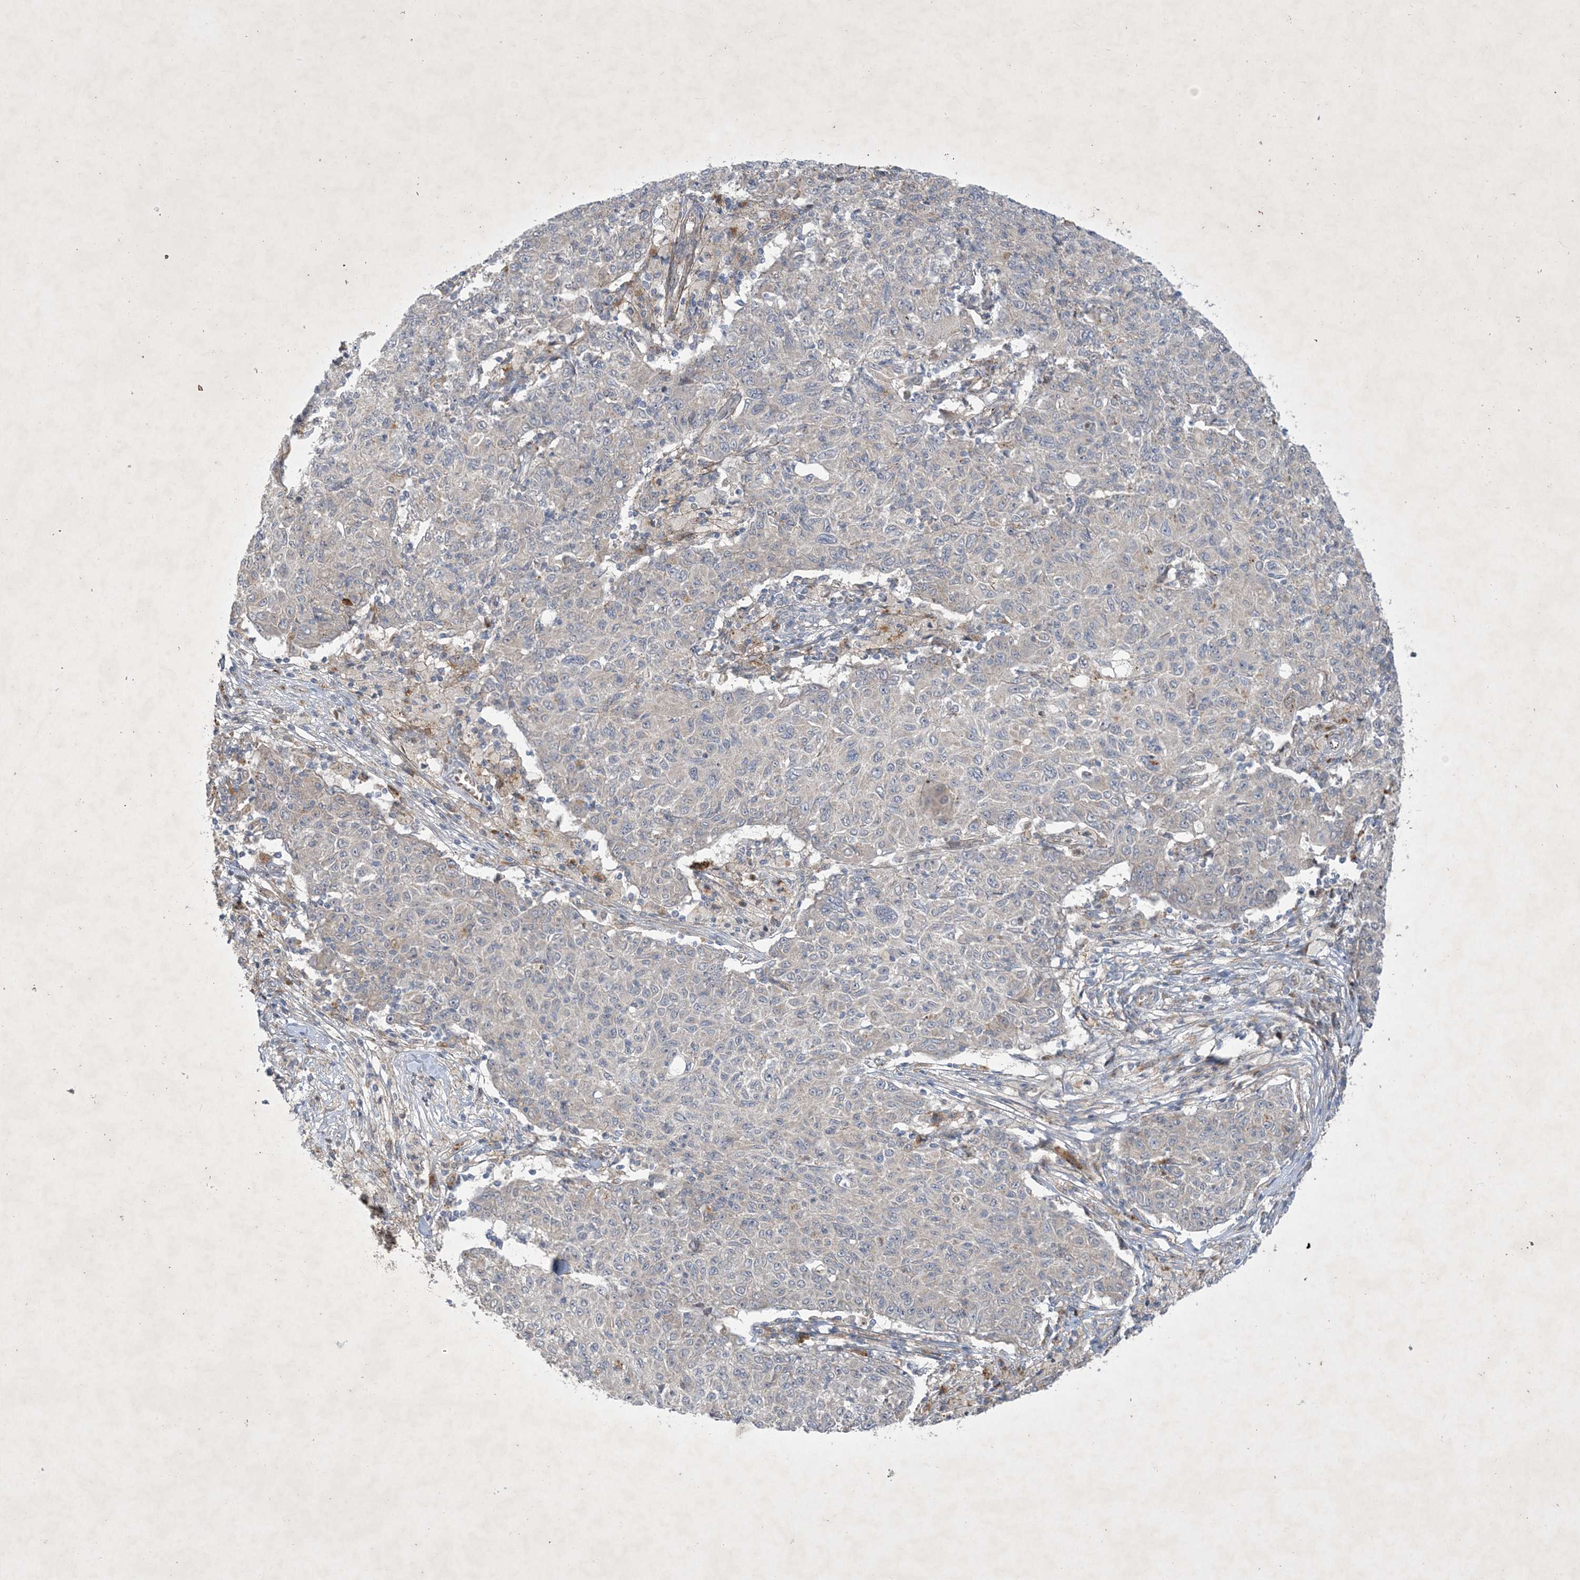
{"staining": {"intensity": "negative", "quantity": "none", "location": "none"}, "tissue": "ovarian cancer", "cell_type": "Tumor cells", "image_type": "cancer", "snomed": [{"axis": "morphology", "description": "Carcinoma, endometroid"}, {"axis": "topography", "description": "Ovary"}], "caption": "Ovarian cancer was stained to show a protein in brown. There is no significant staining in tumor cells.", "gene": "MRPS18A", "patient": {"sex": "female", "age": 42}}